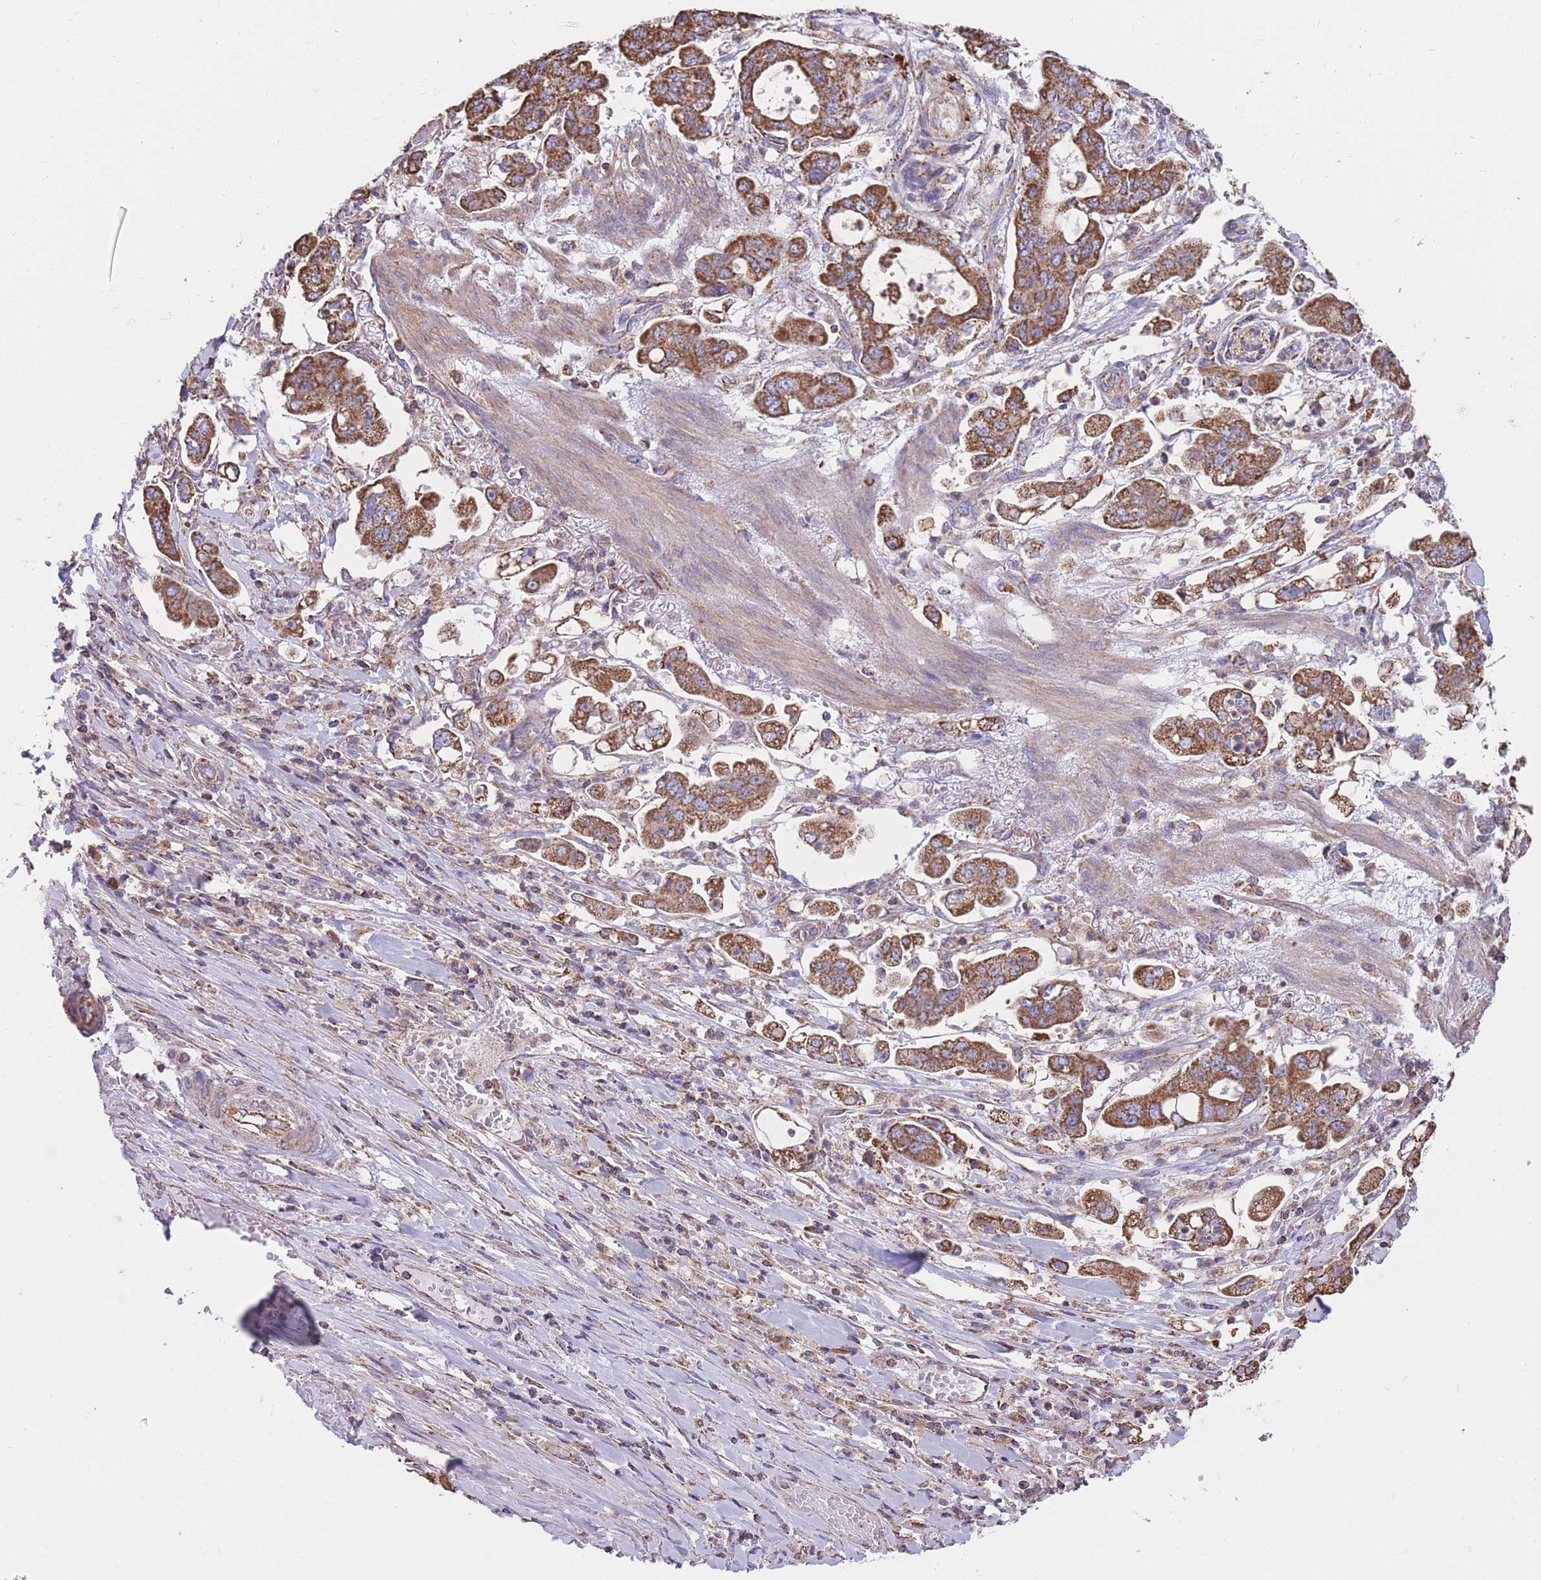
{"staining": {"intensity": "strong", "quantity": ">75%", "location": "cytoplasmic/membranous"}, "tissue": "stomach cancer", "cell_type": "Tumor cells", "image_type": "cancer", "snomed": [{"axis": "morphology", "description": "Adenocarcinoma, NOS"}, {"axis": "topography", "description": "Stomach"}], "caption": "This micrograph displays stomach adenocarcinoma stained with immunohistochemistry (IHC) to label a protein in brown. The cytoplasmic/membranous of tumor cells show strong positivity for the protein. Nuclei are counter-stained blue.", "gene": "FKBP8", "patient": {"sex": "male", "age": 62}}